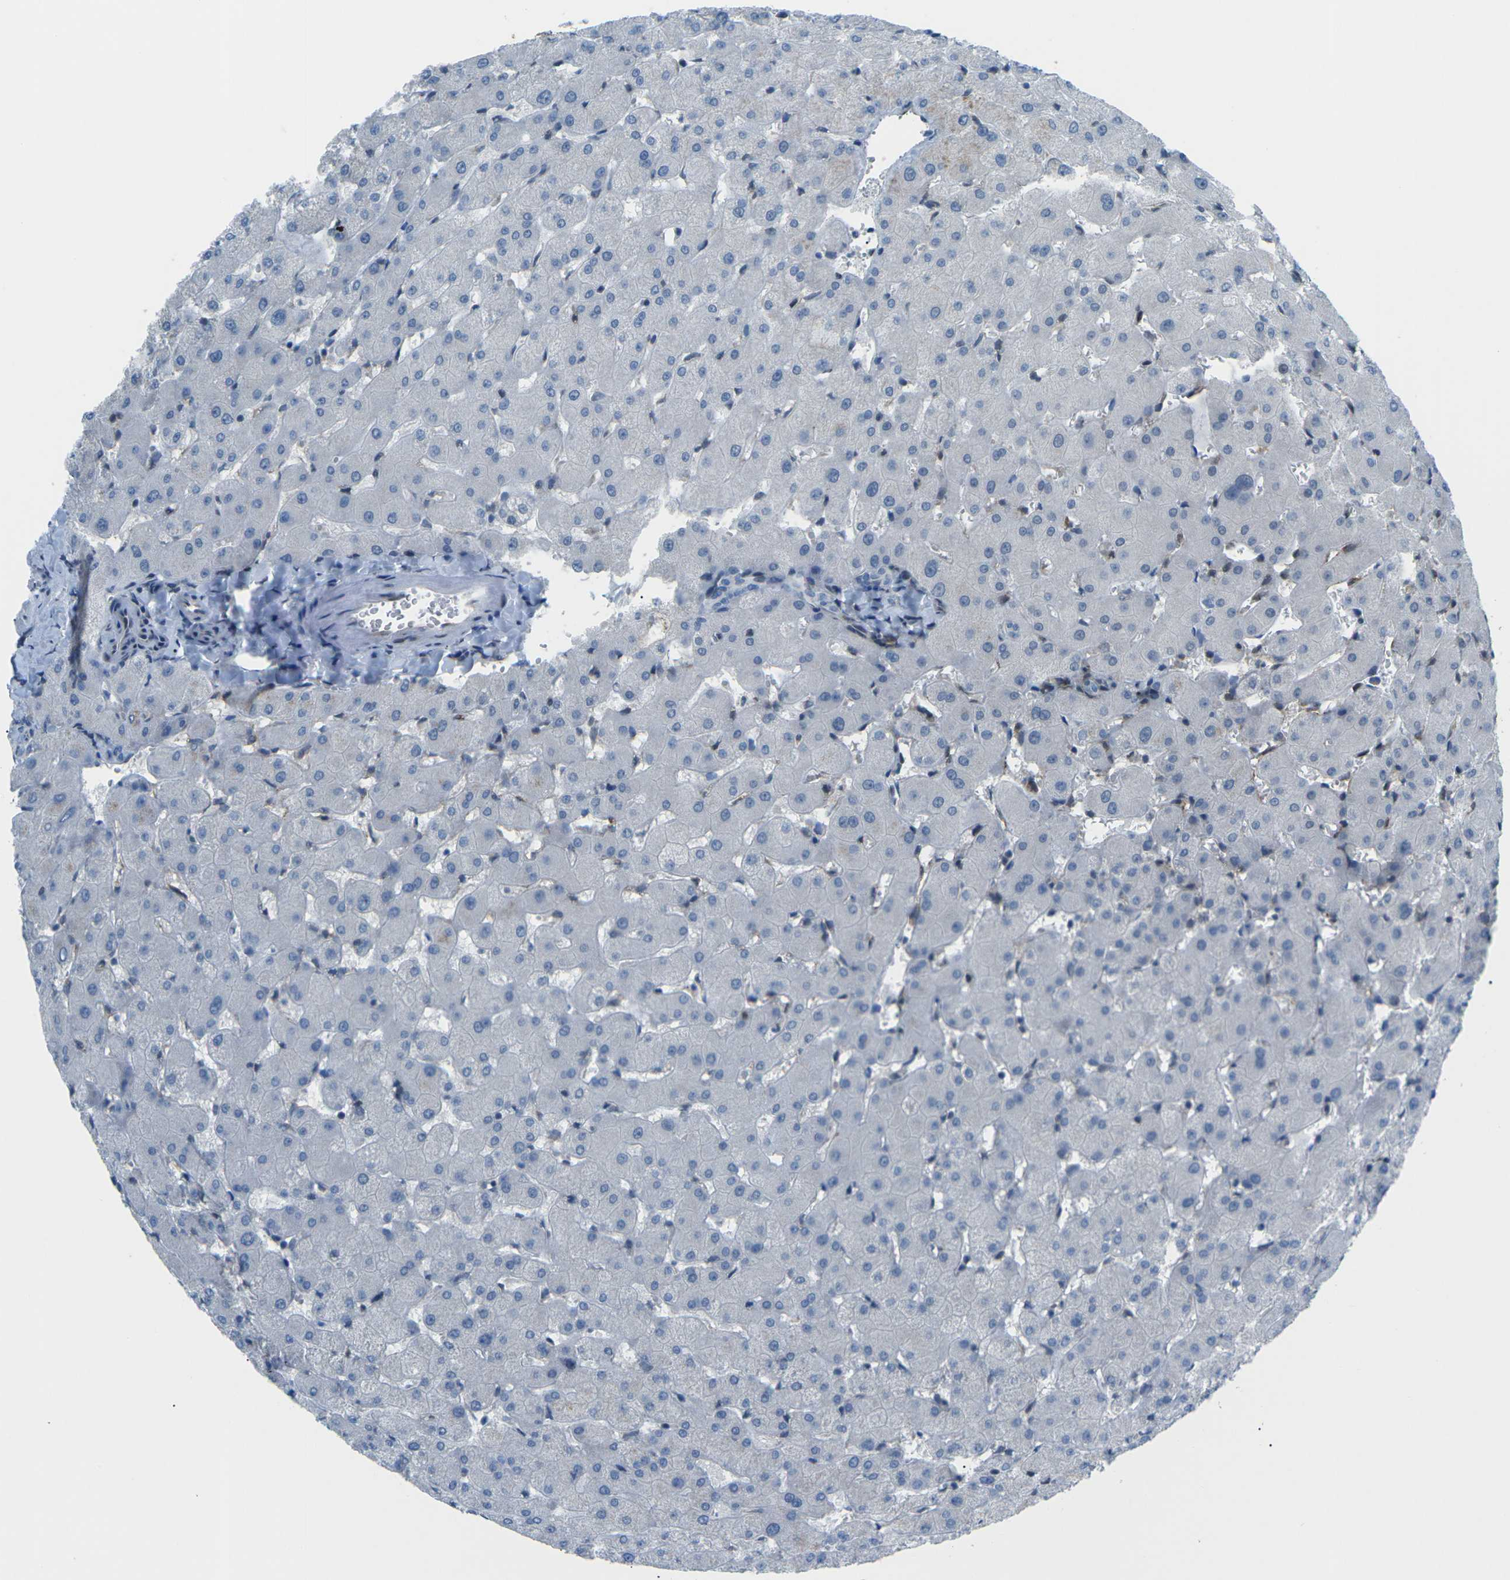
{"staining": {"intensity": "negative", "quantity": "none", "location": "none"}, "tissue": "liver", "cell_type": "Cholangiocytes", "image_type": "normal", "snomed": [{"axis": "morphology", "description": "Normal tissue, NOS"}, {"axis": "topography", "description": "Liver"}], "caption": "Immunohistochemical staining of unremarkable liver exhibits no significant expression in cholangiocytes.", "gene": "MBNL1", "patient": {"sex": "female", "age": 63}}